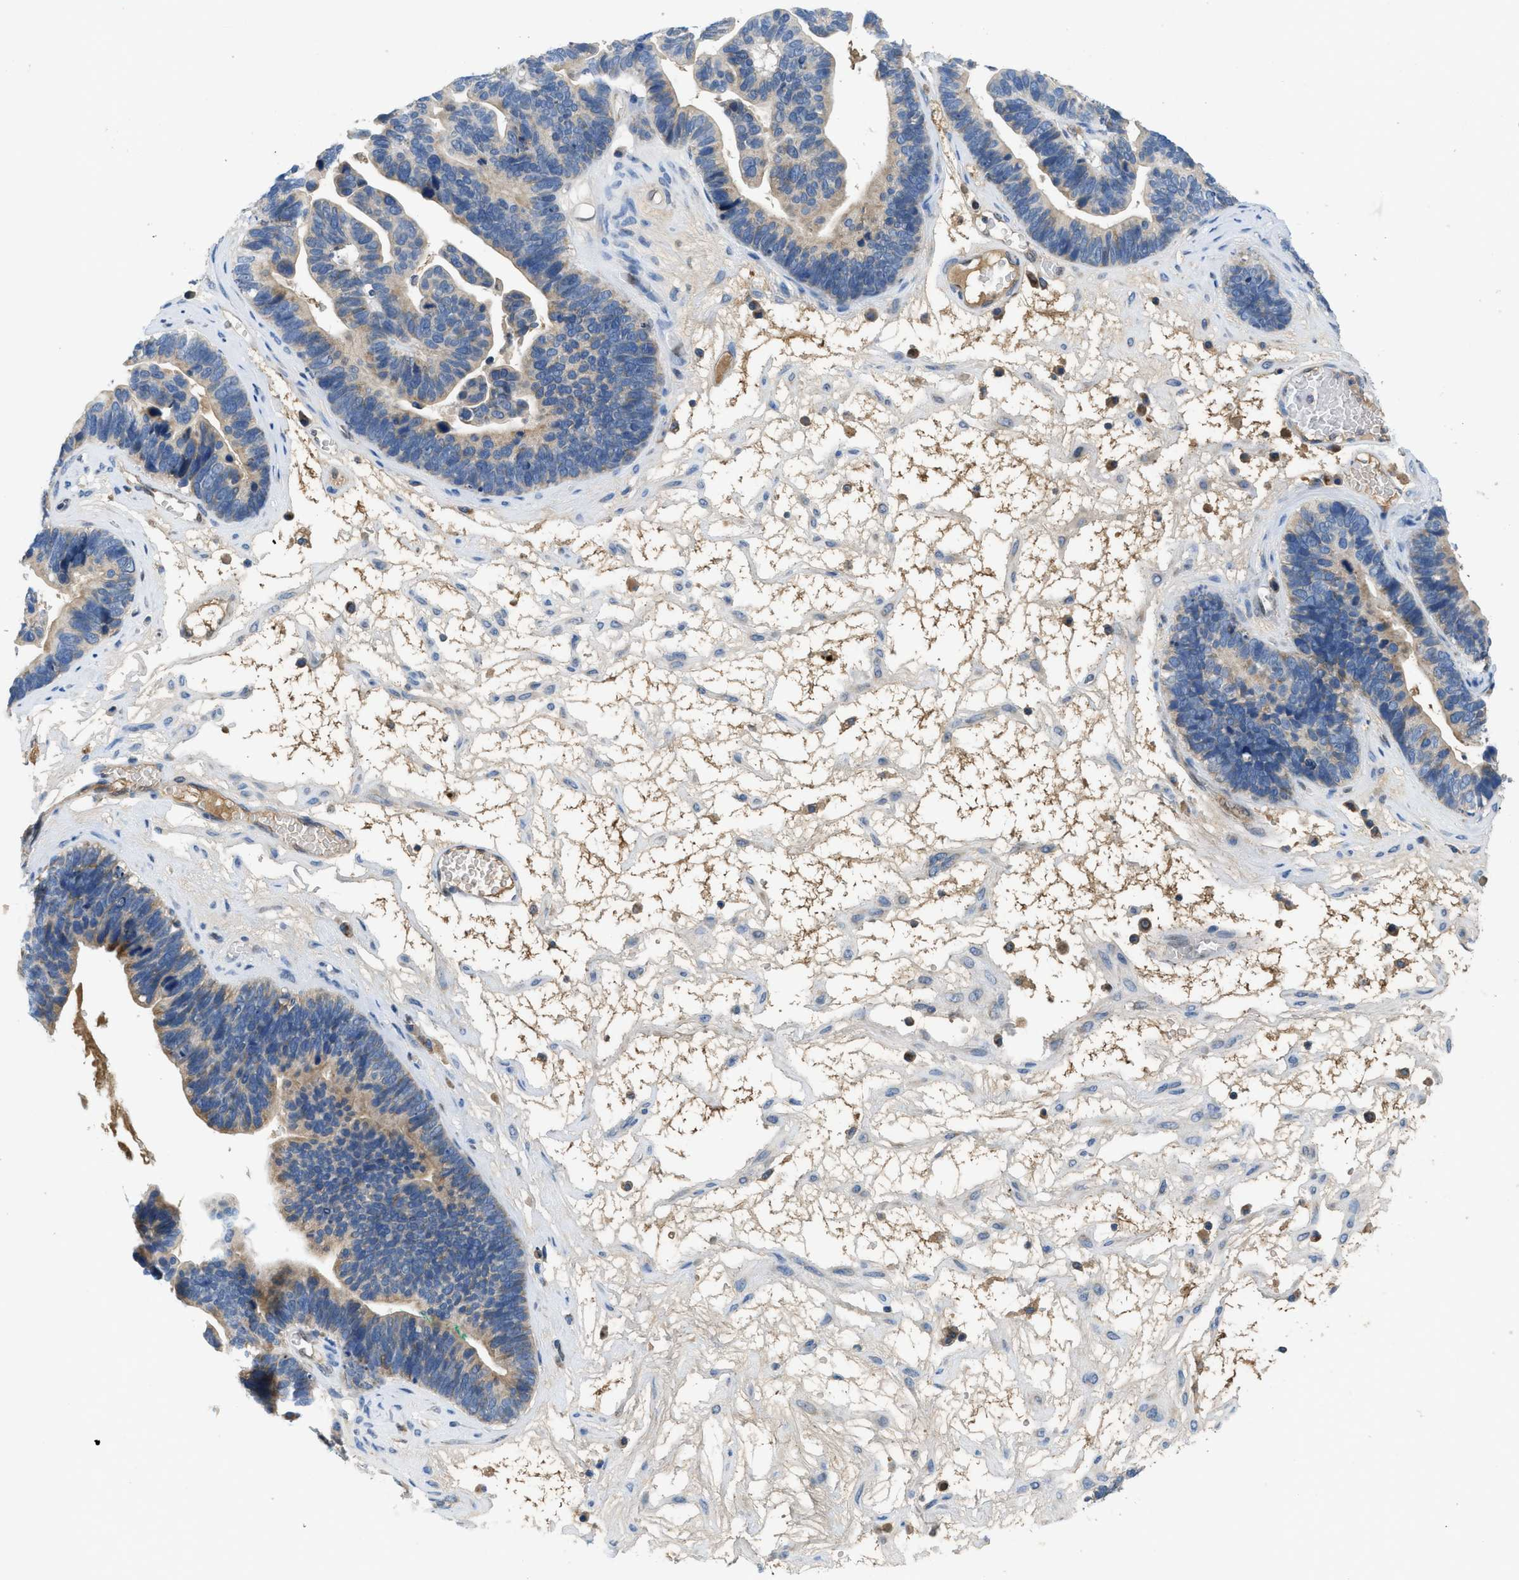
{"staining": {"intensity": "weak", "quantity": ">75%", "location": "cytoplasmic/membranous"}, "tissue": "ovarian cancer", "cell_type": "Tumor cells", "image_type": "cancer", "snomed": [{"axis": "morphology", "description": "Cystadenocarcinoma, serous, NOS"}, {"axis": "topography", "description": "Ovary"}], "caption": "IHC (DAB) staining of ovarian cancer reveals weak cytoplasmic/membranous protein positivity in about >75% of tumor cells.", "gene": "PNKD", "patient": {"sex": "female", "age": 56}}